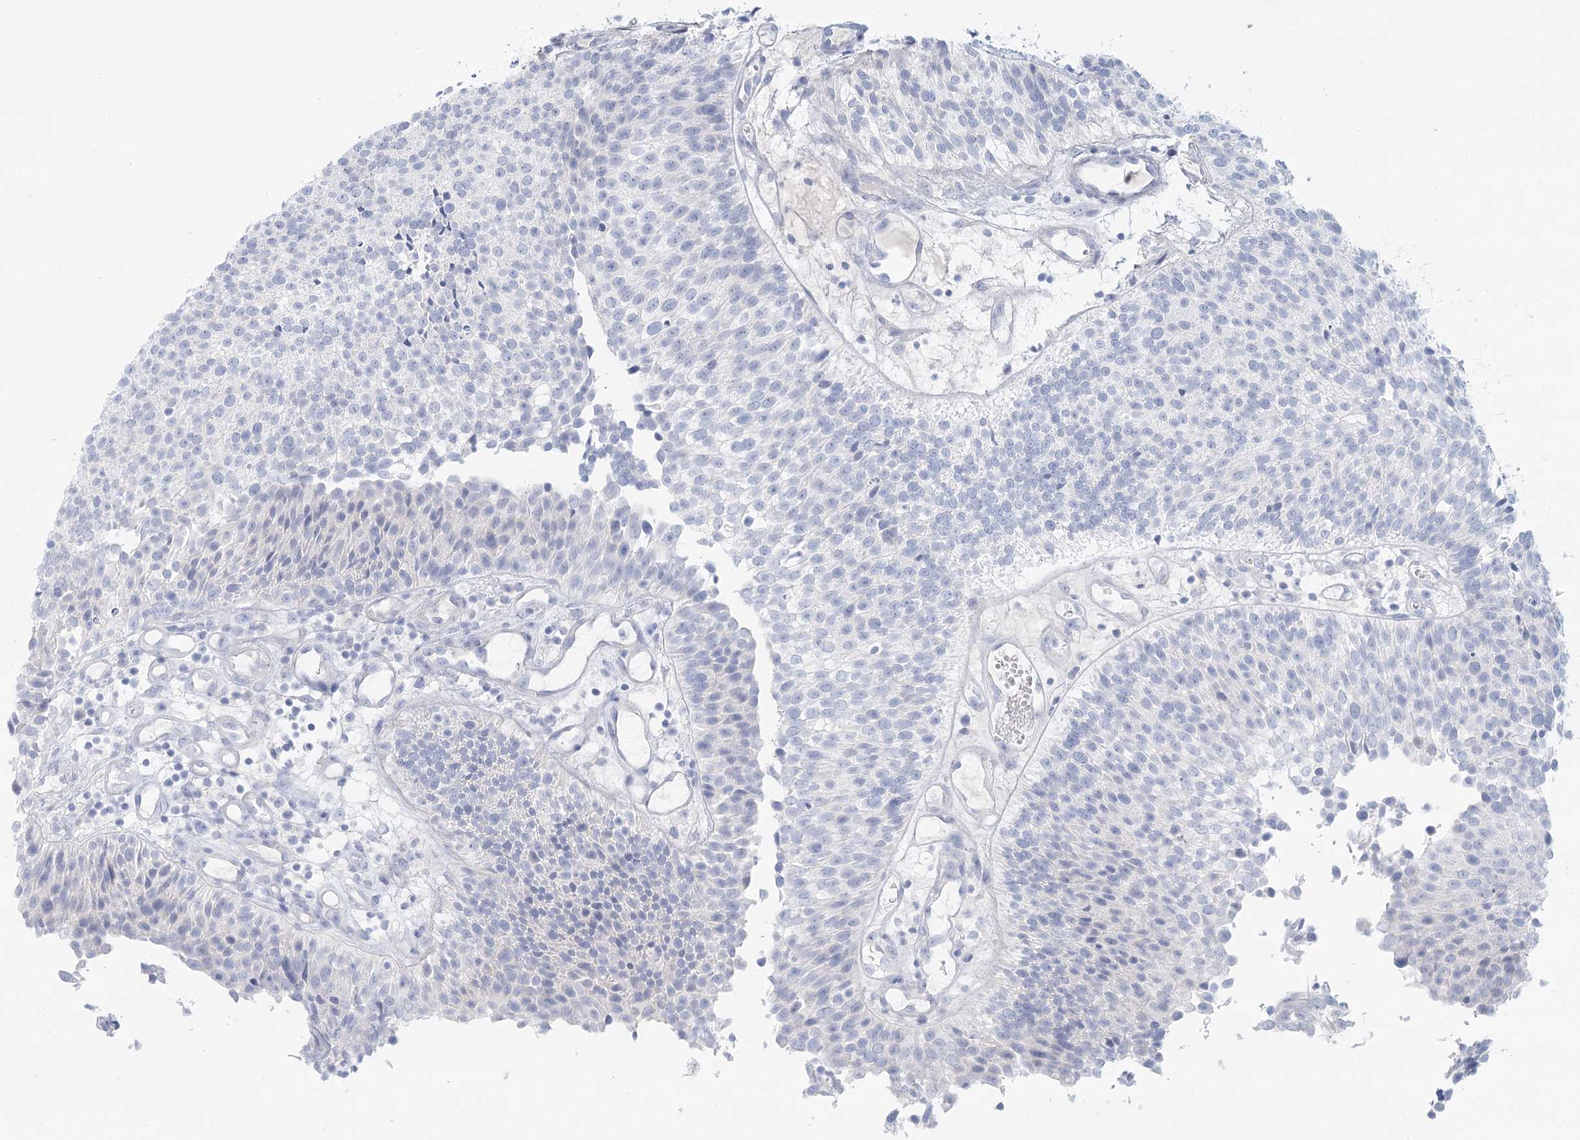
{"staining": {"intensity": "negative", "quantity": "none", "location": "none"}, "tissue": "urothelial cancer", "cell_type": "Tumor cells", "image_type": "cancer", "snomed": [{"axis": "morphology", "description": "Urothelial carcinoma, Low grade"}, {"axis": "topography", "description": "Urinary bladder"}], "caption": "Urothelial cancer stained for a protein using IHC exhibits no expression tumor cells.", "gene": "DMGDH", "patient": {"sex": "male", "age": 86}}